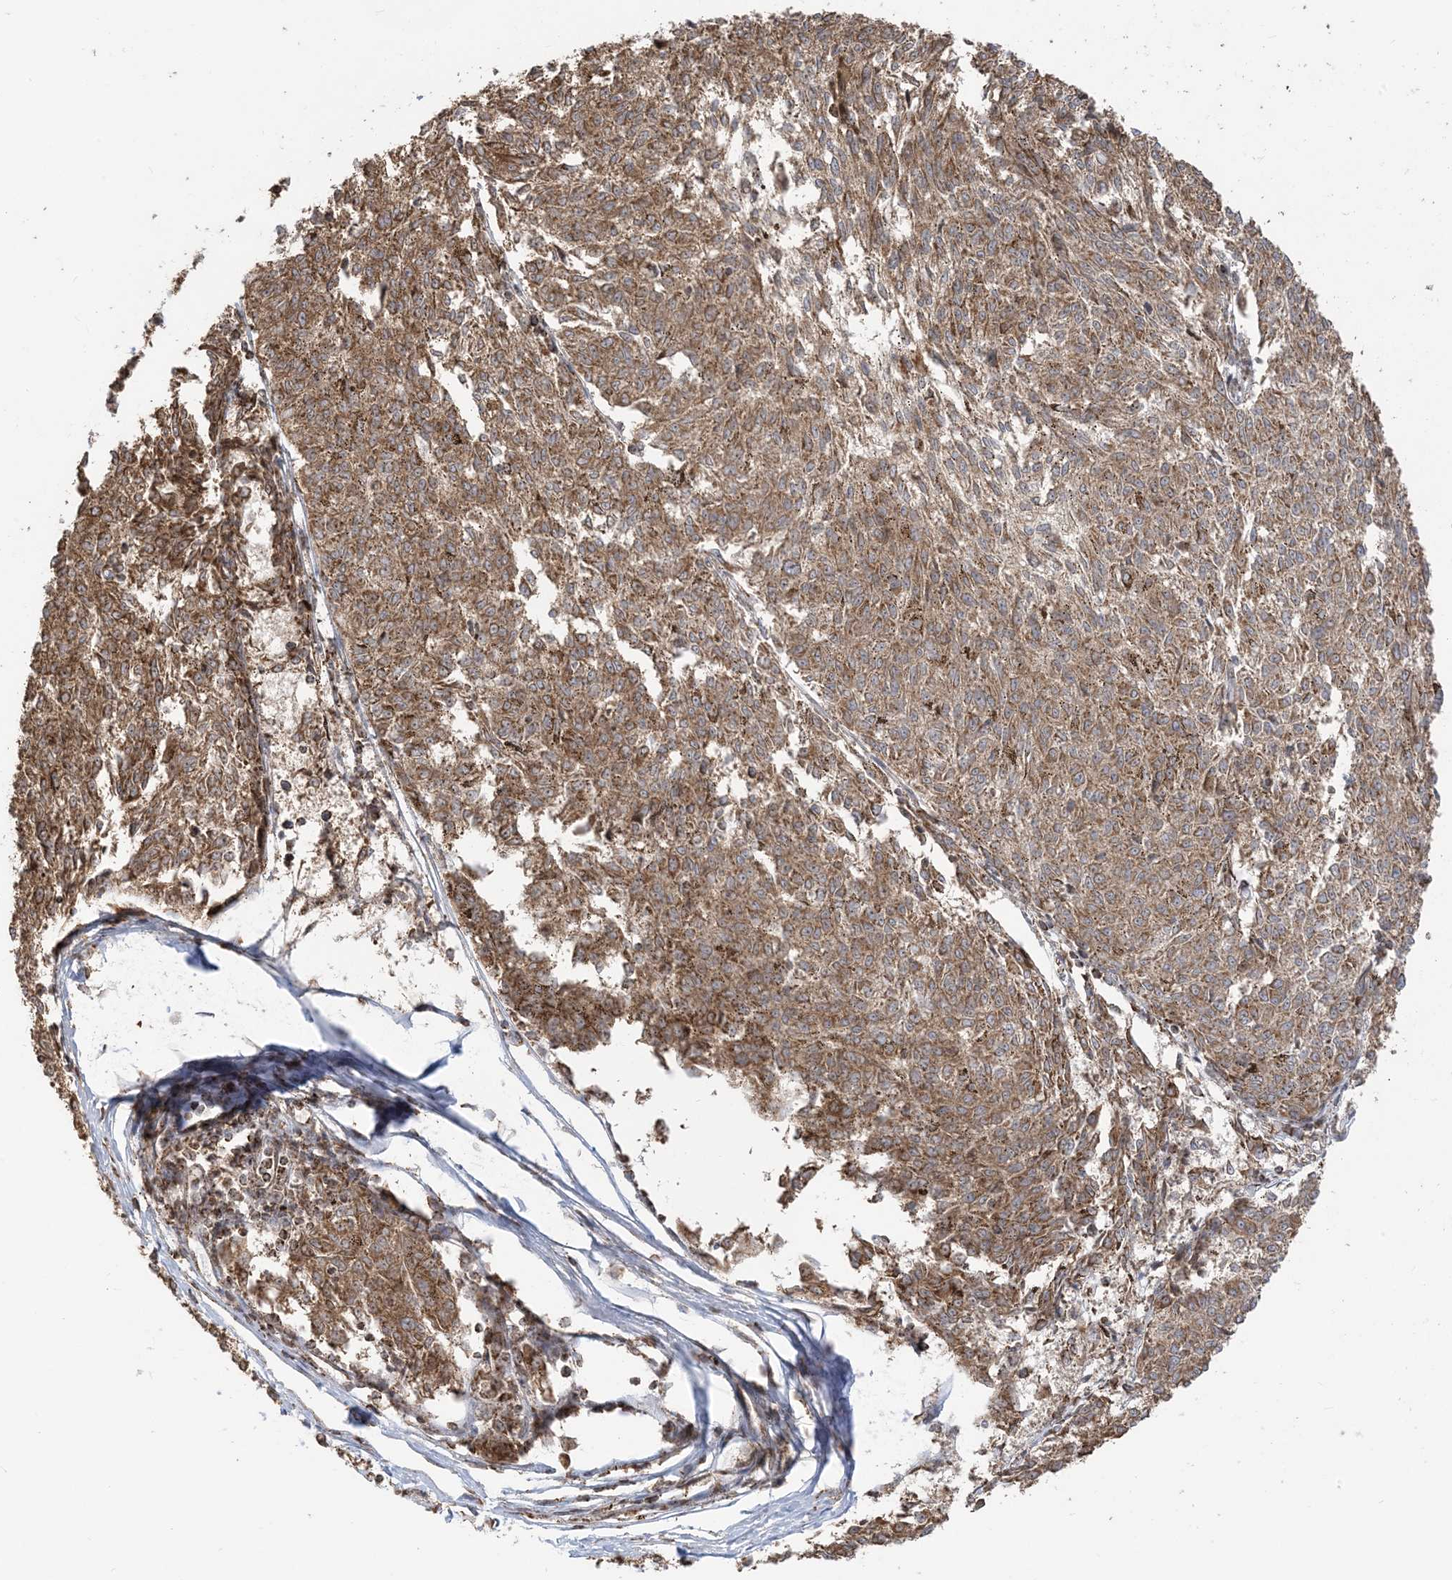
{"staining": {"intensity": "moderate", "quantity": ">75%", "location": "cytoplasmic/membranous"}, "tissue": "melanoma", "cell_type": "Tumor cells", "image_type": "cancer", "snomed": [{"axis": "morphology", "description": "Malignant melanoma, NOS"}, {"axis": "topography", "description": "Skin"}], "caption": "A micrograph showing moderate cytoplasmic/membranous expression in about >75% of tumor cells in malignant melanoma, as visualized by brown immunohistochemical staining.", "gene": "MAPKBP1", "patient": {"sex": "female", "age": 72}}